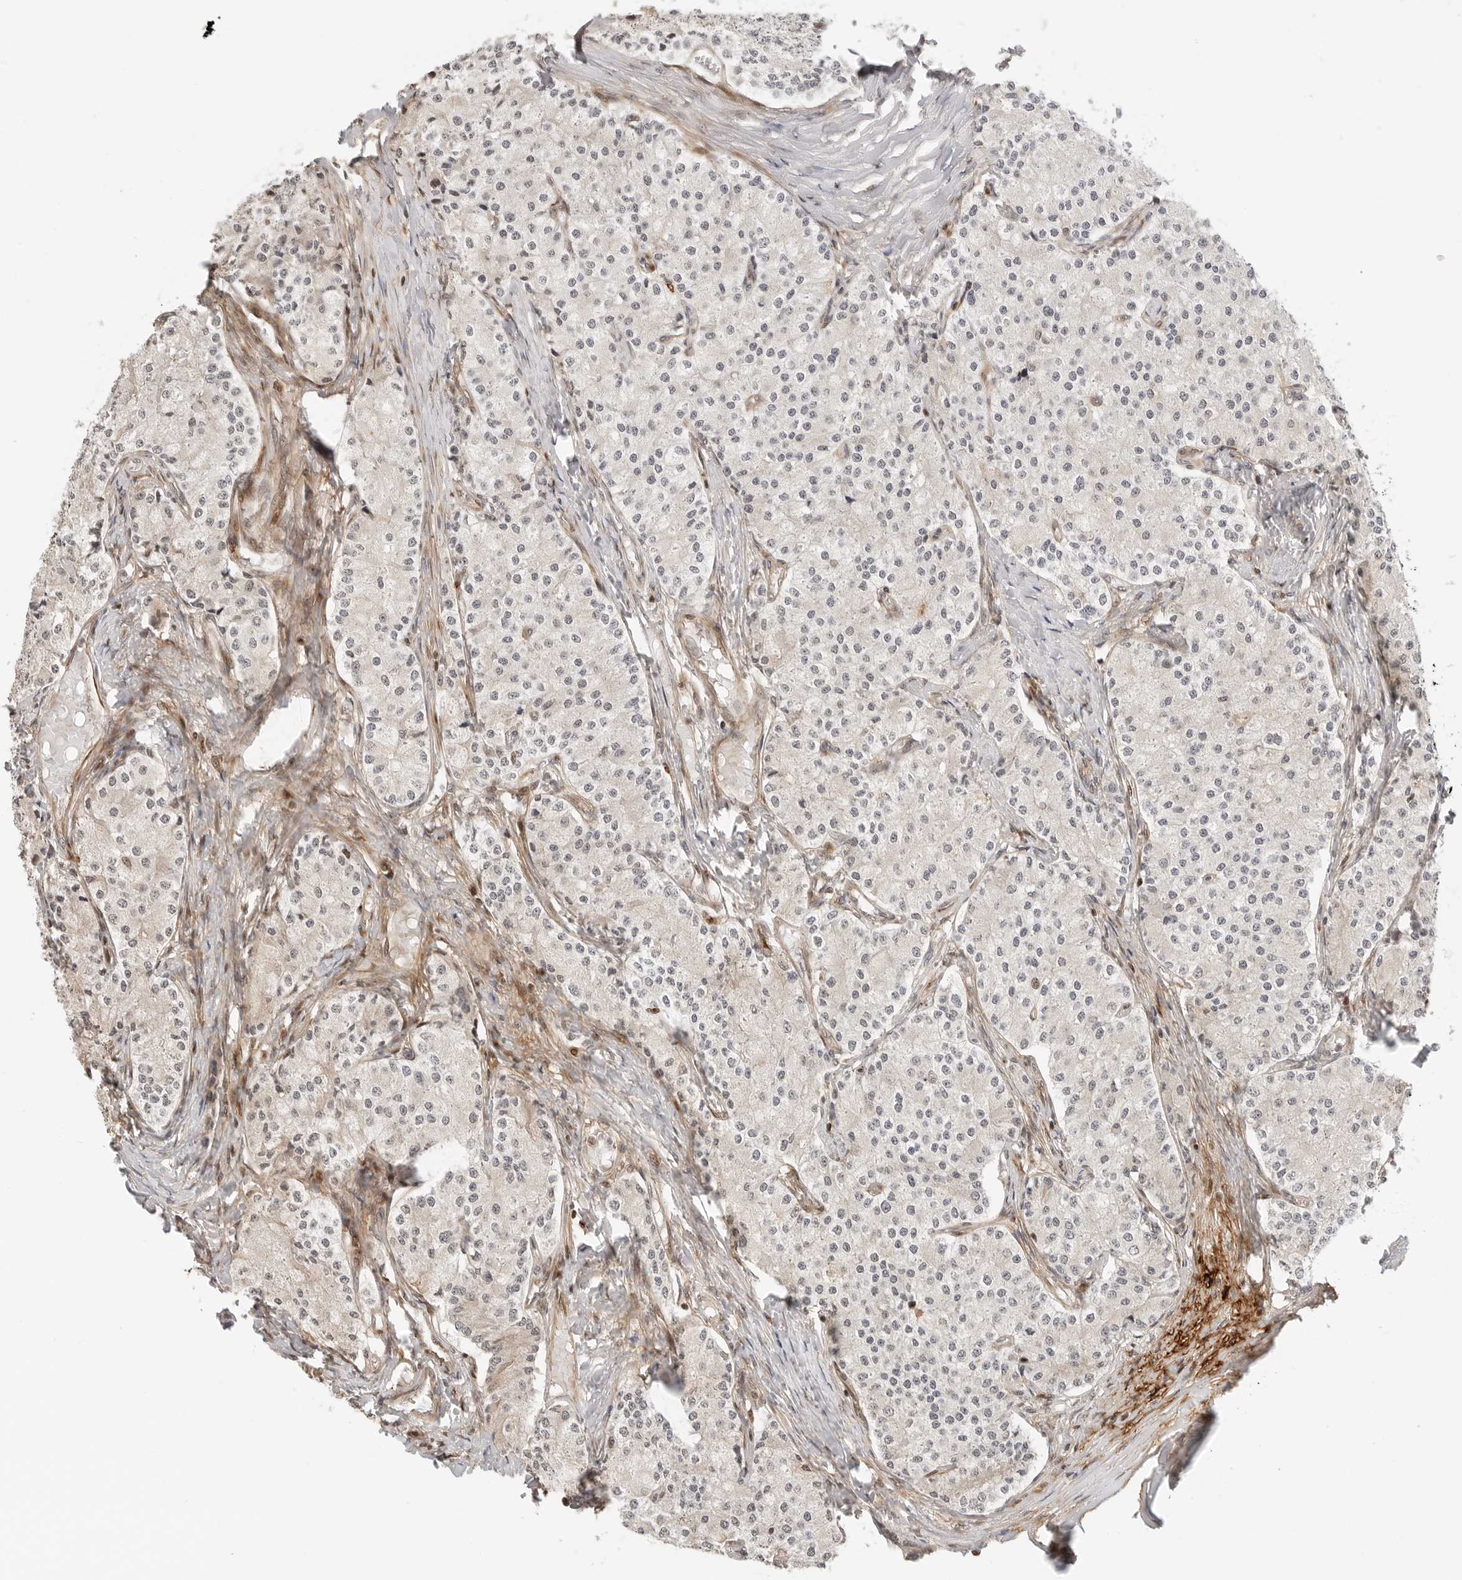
{"staining": {"intensity": "negative", "quantity": "none", "location": "none"}, "tissue": "carcinoid", "cell_type": "Tumor cells", "image_type": "cancer", "snomed": [{"axis": "morphology", "description": "Carcinoid, malignant, NOS"}, {"axis": "topography", "description": "Colon"}], "caption": "High power microscopy photomicrograph of an immunohistochemistry (IHC) image of carcinoid, revealing no significant expression in tumor cells. The staining is performed using DAB brown chromogen with nuclei counter-stained in using hematoxylin.", "gene": "GEM", "patient": {"sex": "female", "age": 52}}